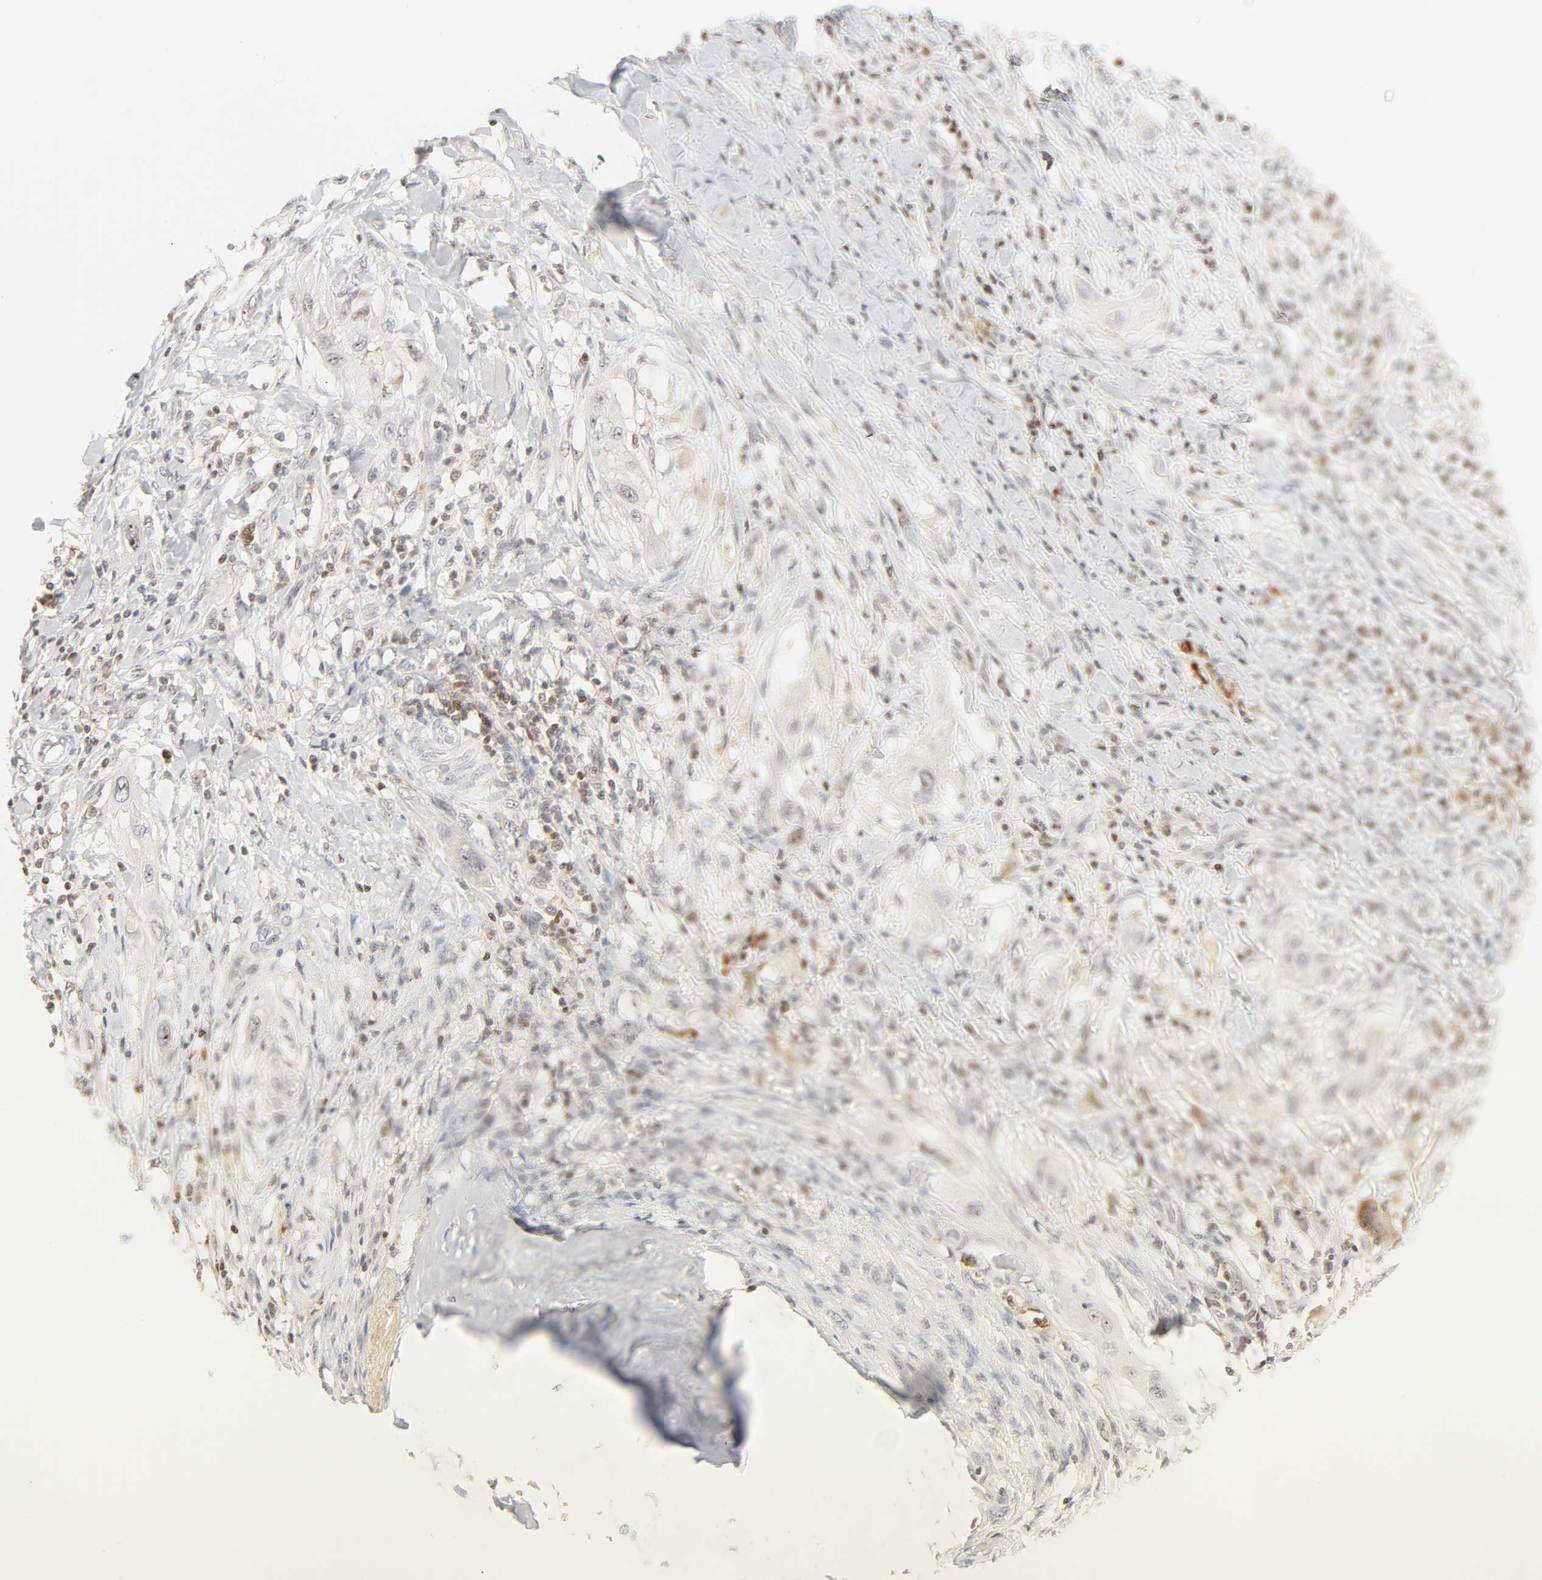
{"staining": {"intensity": "weak", "quantity": "<25%", "location": "cytoplasmic/membranous"}, "tissue": "lung cancer", "cell_type": "Tumor cells", "image_type": "cancer", "snomed": [{"axis": "morphology", "description": "Squamous cell carcinoma, NOS"}, {"axis": "topography", "description": "Lung"}], "caption": "The image exhibits no staining of tumor cells in squamous cell carcinoma (lung). (Brightfield microscopy of DAB (3,3'-diaminobenzidine) IHC at high magnification).", "gene": "KIF2A", "patient": {"sex": "female", "age": 47}}